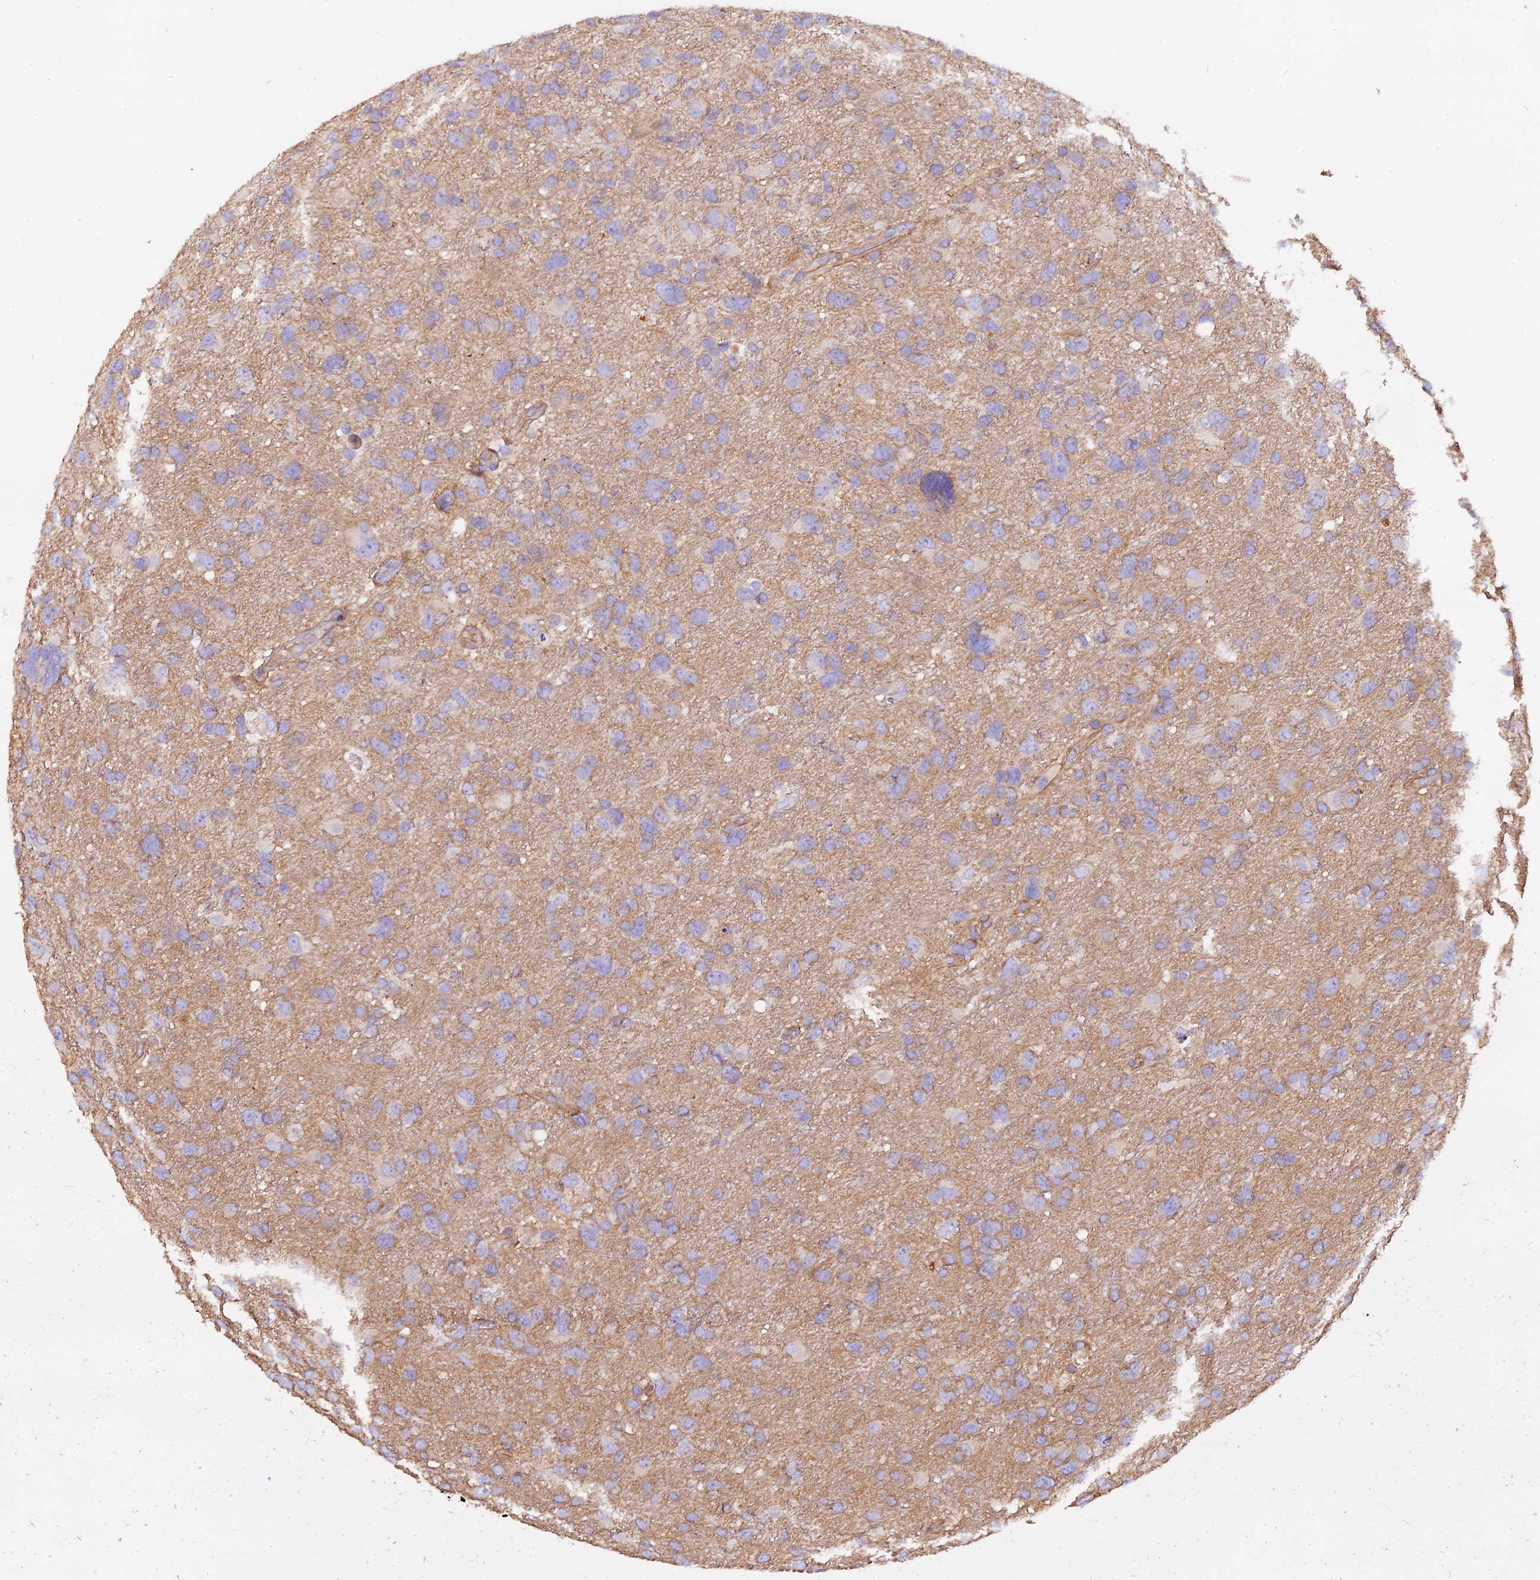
{"staining": {"intensity": "weak", "quantity": "25%-75%", "location": "cytoplasmic/membranous"}, "tissue": "glioma", "cell_type": "Tumor cells", "image_type": "cancer", "snomed": [{"axis": "morphology", "description": "Glioma, malignant, High grade"}, {"axis": "topography", "description": "Brain"}], "caption": "Protein expression analysis of human malignant high-grade glioma reveals weak cytoplasmic/membranous positivity in about 25%-75% of tumor cells. (Stains: DAB (3,3'-diaminobenzidine) in brown, nuclei in blue, Microscopy: brightfield microscopy at high magnification).", "gene": "ERMARD", "patient": {"sex": "male", "age": 61}}